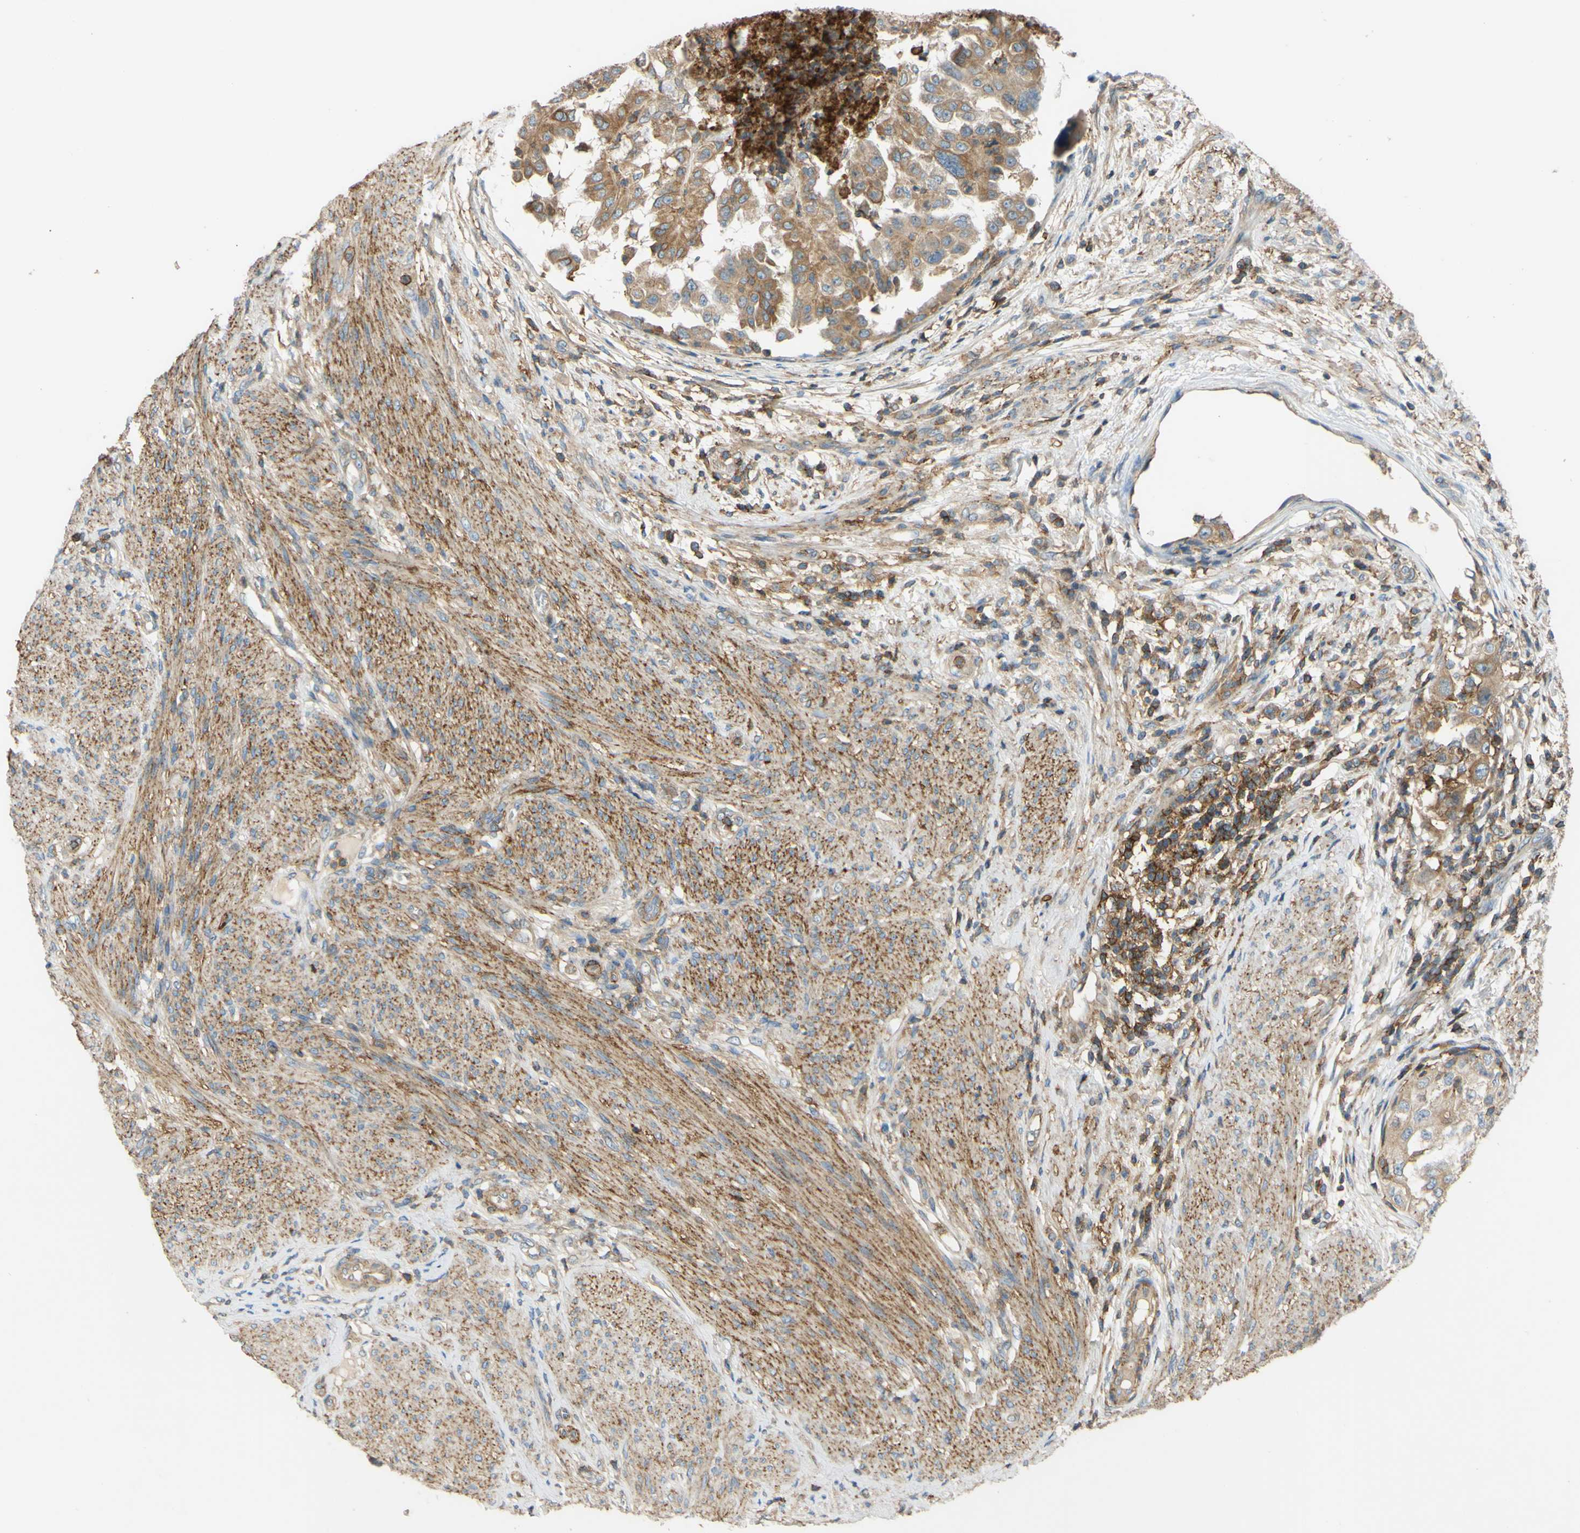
{"staining": {"intensity": "moderate", "quantity": ">75%", "location": "cytoplasmic/membranous"}, "tissue": "endometrial cancer", "cell_type": "Tumor cells", "image_type": "cancer", "snomed": [{"axis": "morphology", "description": "Adenocarcinoma, NOS"}, {"axis": "topography", "description": "Endometrium"}], "caption": "The histopathology image demonstrates a brown stain indicating the presence of a protein in the cytoplasmic/membranous of tumor cells in endometrial cancer.", "gene": "POR", "patient": {"sex": "female", "age": 85}}